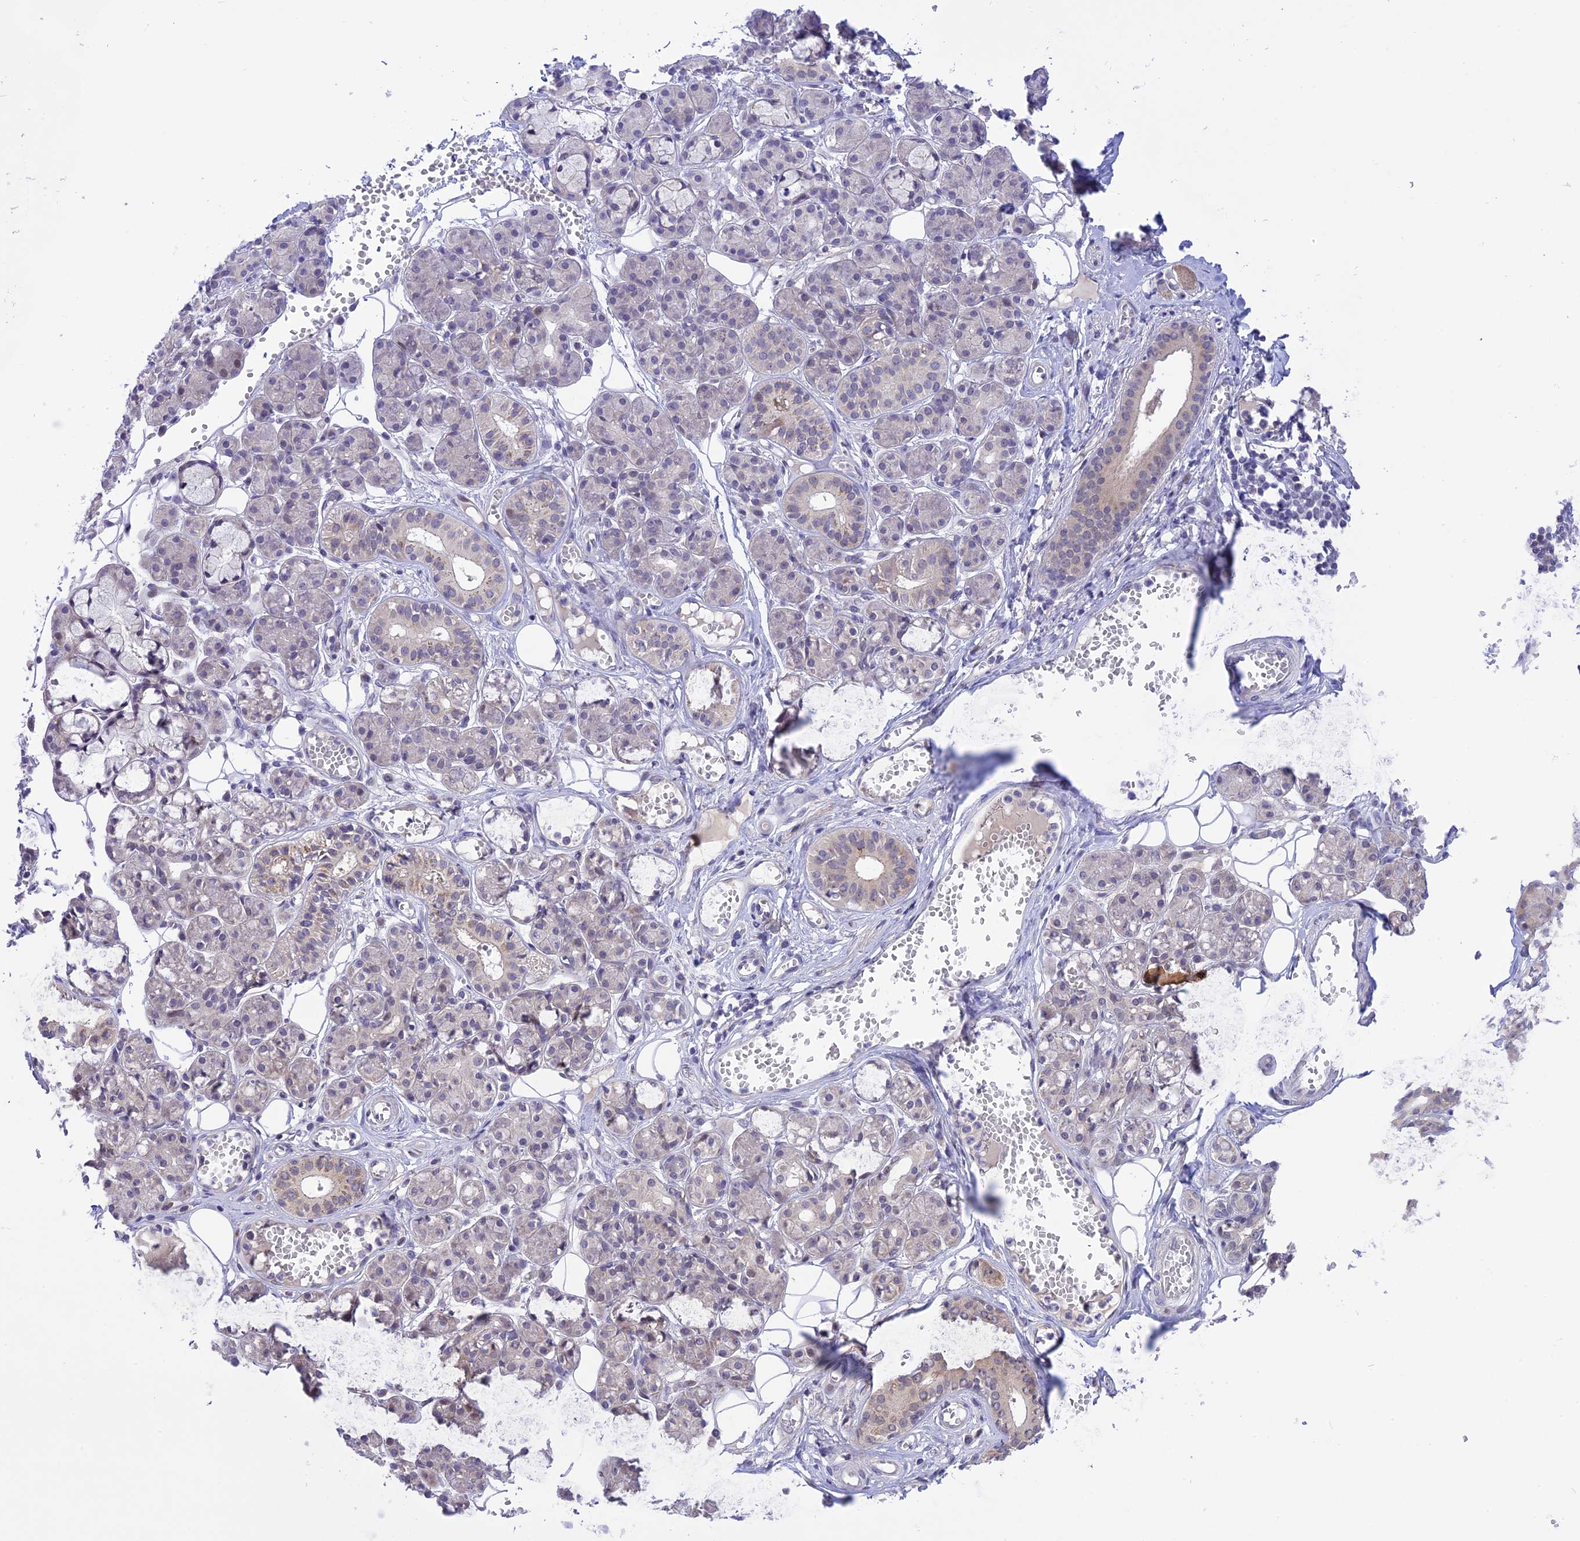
{"staining": {"intensity": "negative", "quantity": "none", "location": "none"}, "tissue": "salivary gland", "cell_type": "Glandular cells", "image_type": "normal", "snomed": [{"axis": "morphology", "description": "Normal tissue, NOS"}, {"axis": "topography", "description": "Salivary gland"}], "caption": "This is an immunohistochemistry photomicrograph of unremarkable human salivary gland. There is no expression in glandular cells.", "gene": "ZNF837", "patient": {"sex": "male", "age": 63}}